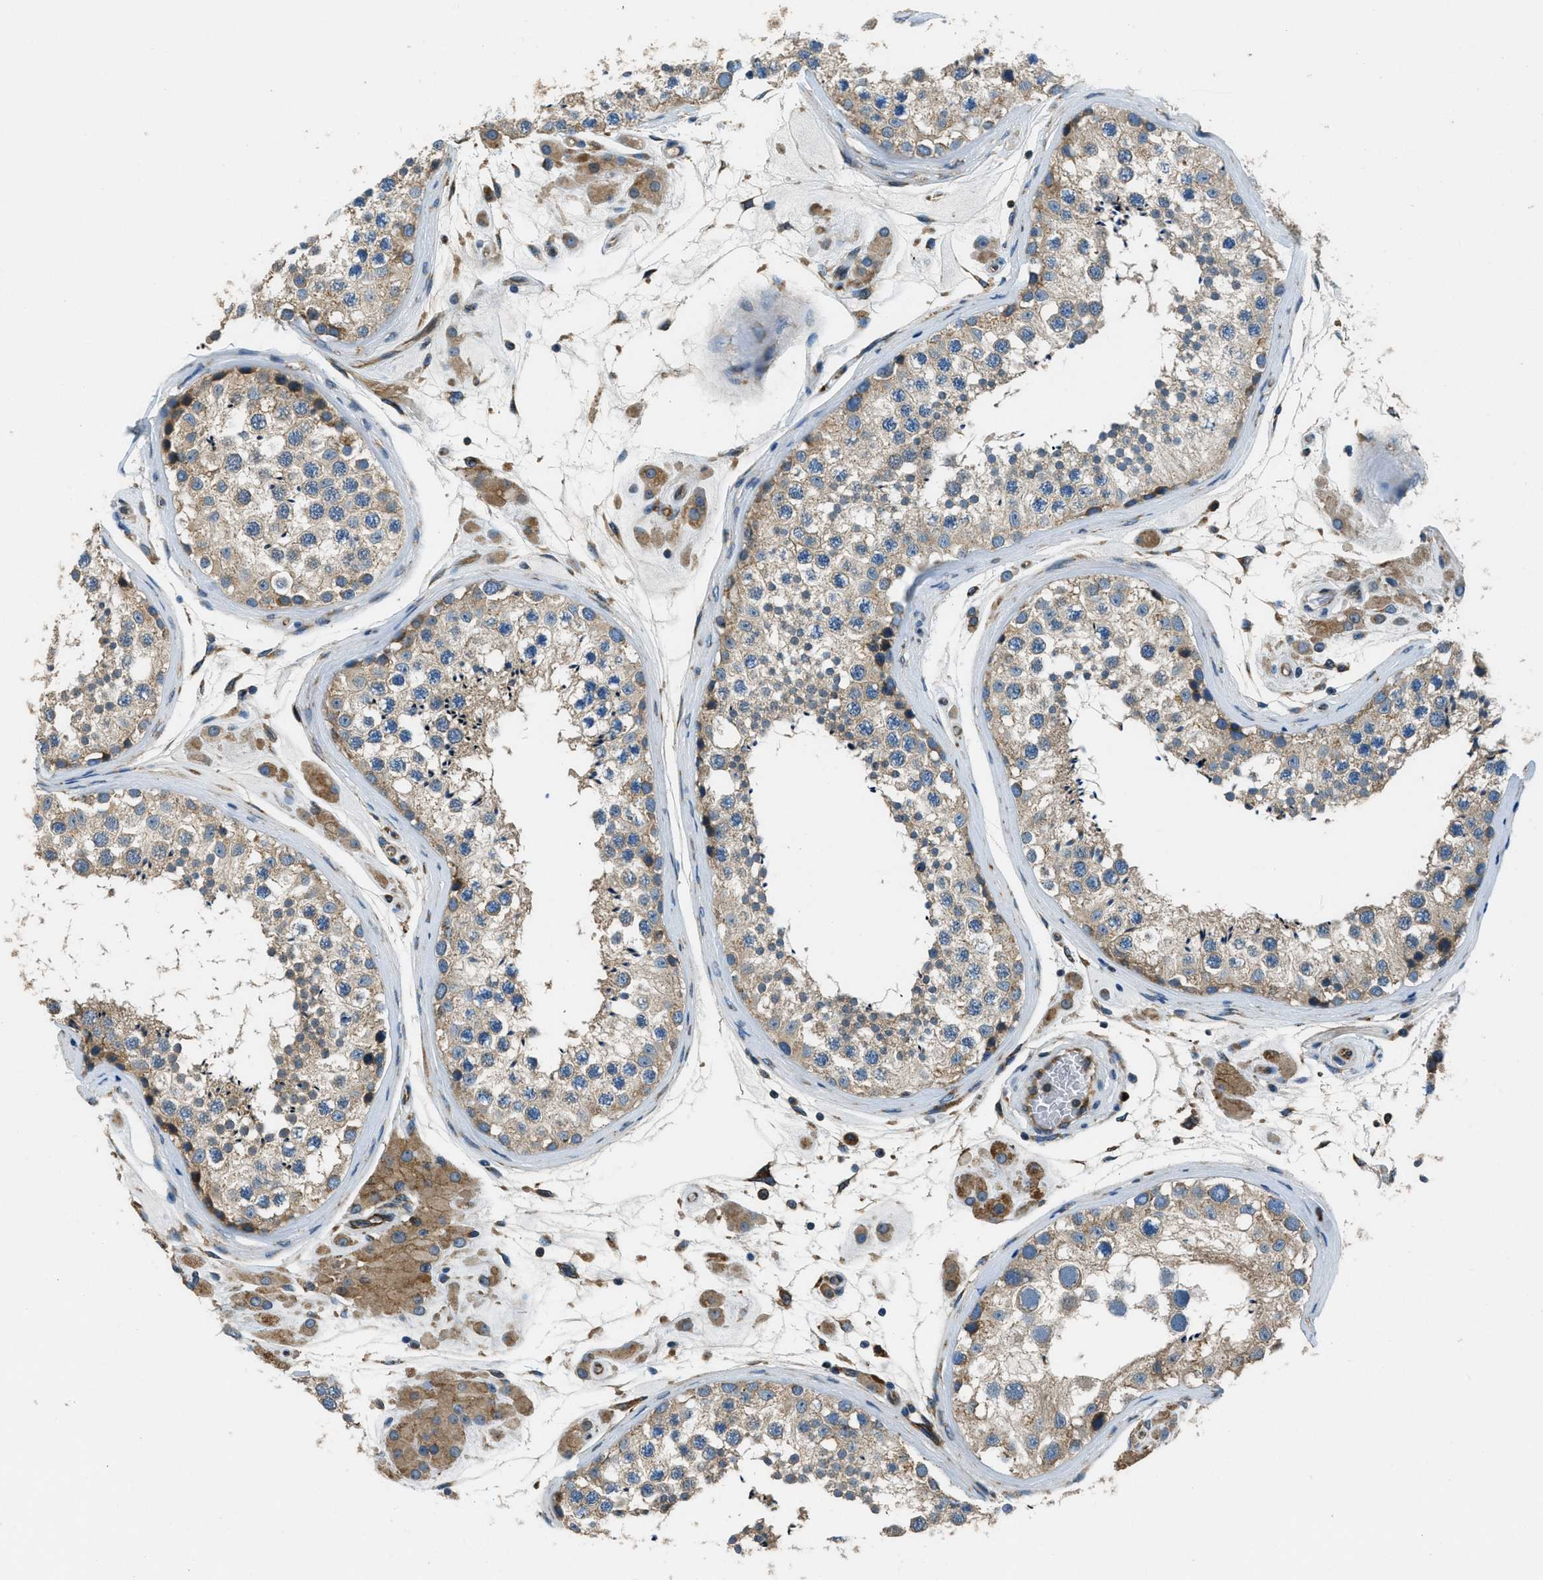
{"staining": {"intensity": "weak", "quantity": ">75%", "location": "cytoplasmic/membranous"}, "tissue": "testis", "cell_type": "Cells in seminiferous ducts", "image_type": "normal", "snomed": [{"axis": "morphology", "description": "Normal tissue, NOS"}, {"axis": "topography", "description": "Testis"}], "caption": "Weak cytoplasmic/membranous positivity for a protein is seen in approximately >75% of cells in seminiferous ducts of benign testis using immunohistochemistry (IHC).", "gene": "GIMAP8", "patient": {"sex": "male", "age": 46}}